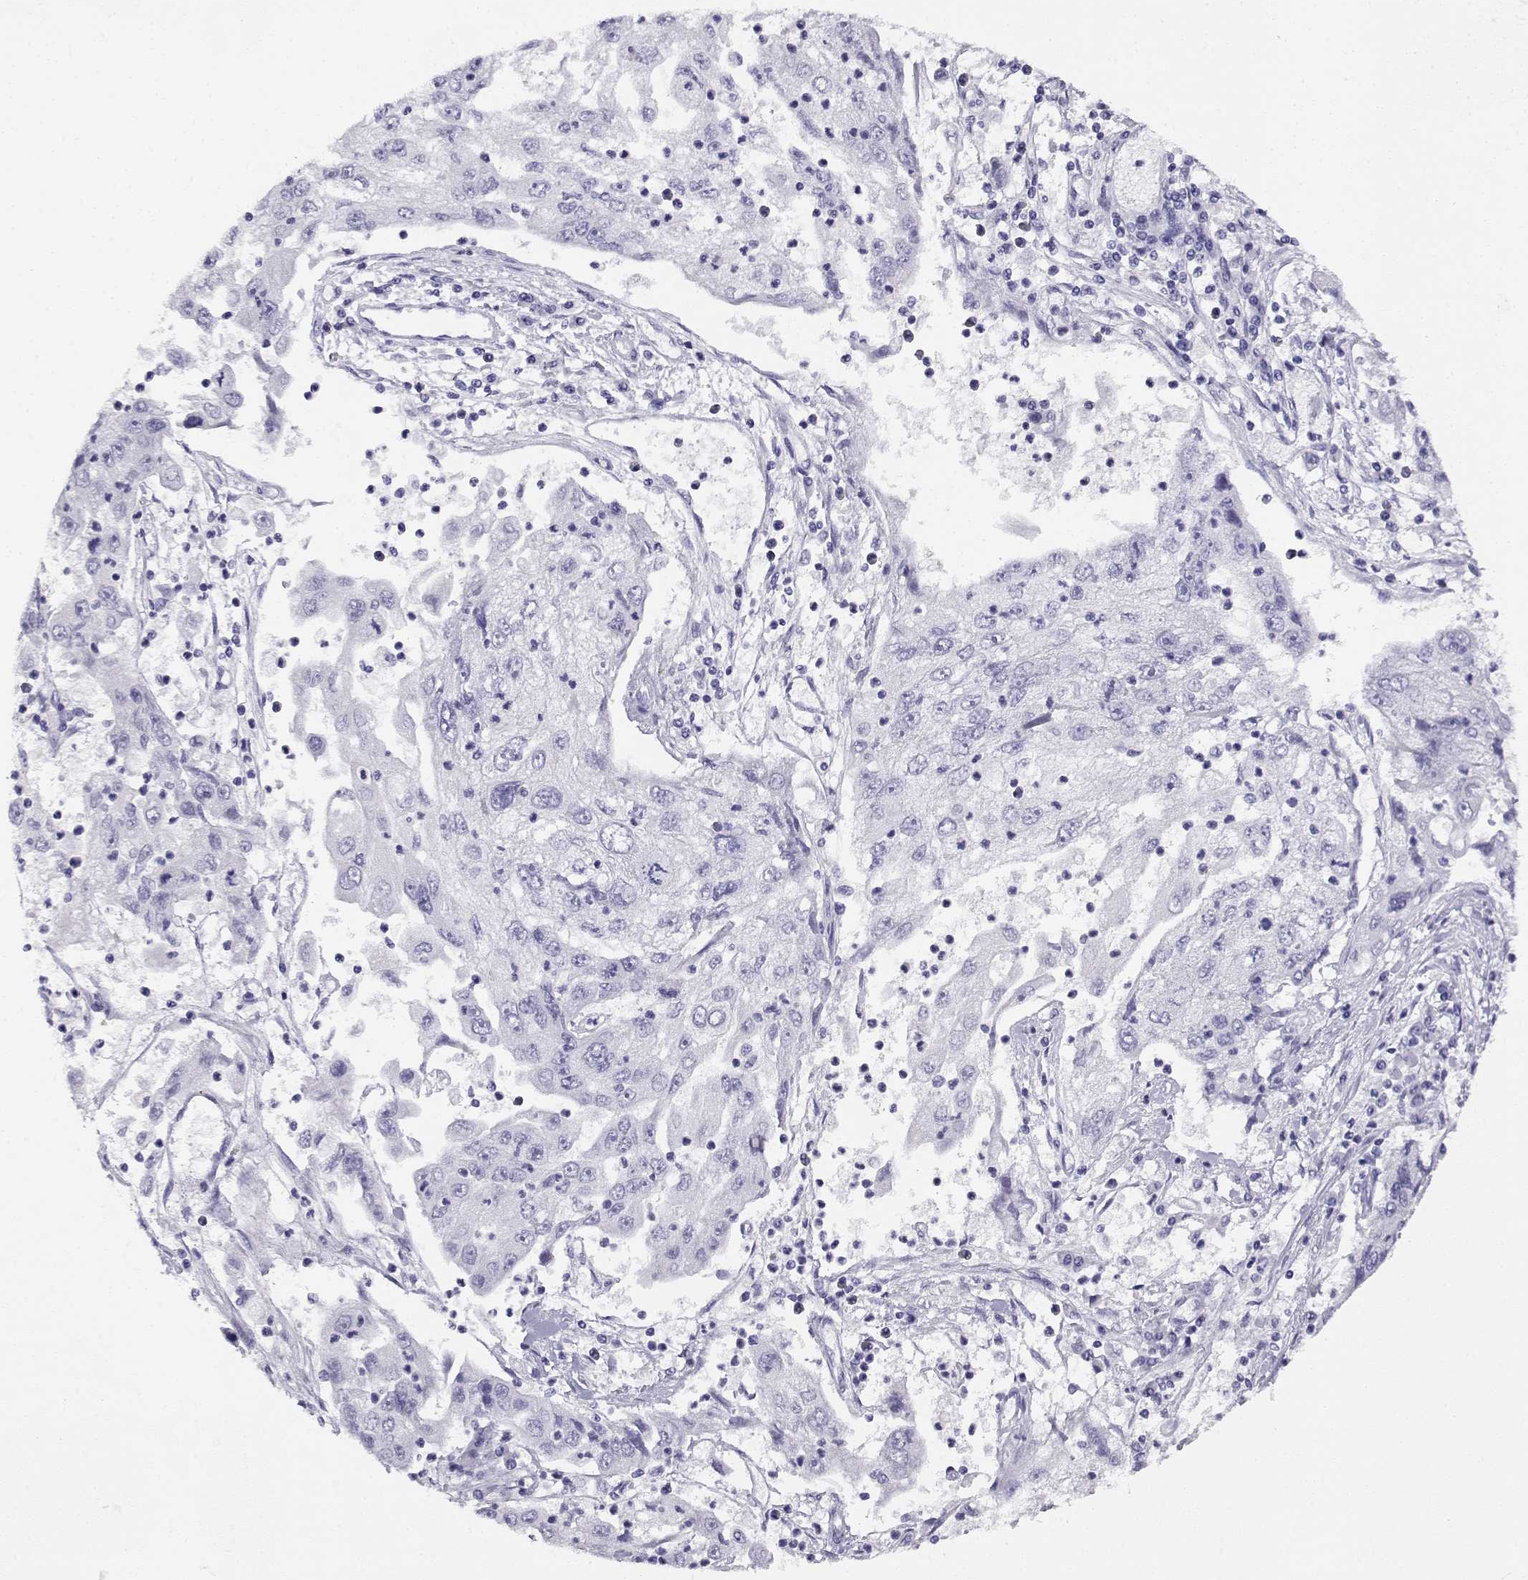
{"staining": {"intensity": "negative", "quantity": "none", "location": "none"}, "tissue": "cervical cancer", "cell_type": "Tumor cells", "image_type": "cancer", "snomed": [{"axis": "morphology", "description": "Squamous cell carcinoma, NOS"}, {"axis": "topography", "description": "Cervix"}], "caption": "High magnification brightfield microscopy of cervical cancer (squamous cell carcinoma) stained with DAB (3,3'-diaminobenzidine) (brown) and counterstained with hematoxylin (blue): tumor cells show no significant expression.", "gene": "CABS1", "patient": {"sex": "female", "age": 36}}